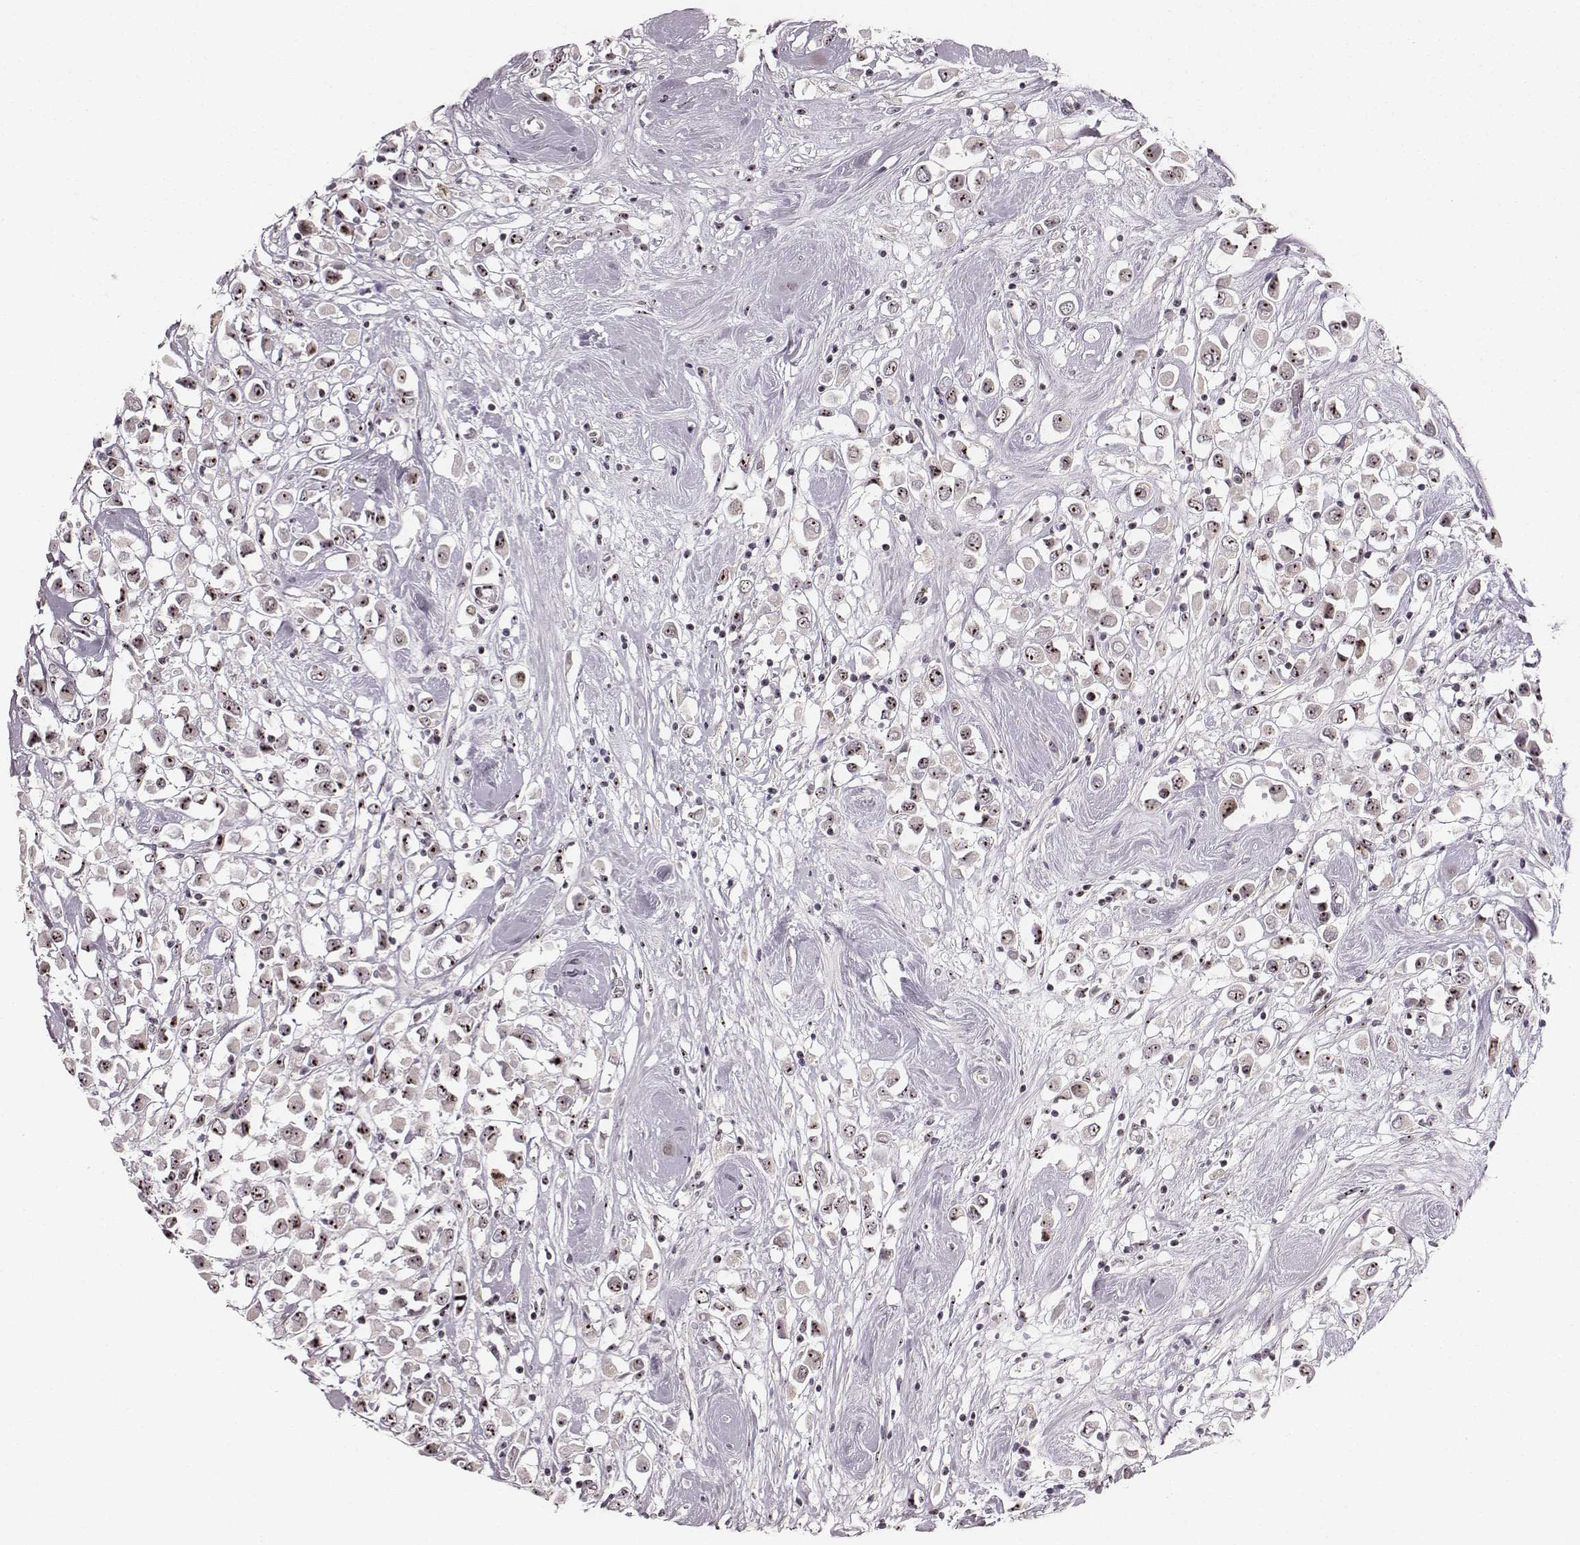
{"staining": {"intensity": "moderate", "quantity": ">75%", "location": "nuclear"}, "tissue": "breast cancer", "cell_type": "Tumor cells", "image_type": "cancer", "snomed": [{"axis": "morphology", "description": "Duct carcinoma"}, {"axis": "topography", "description": "Breast"}], "caption": "A histopathology image of human invasive ductal carcinoma (breast) stained for a protein shows moderate nuclear brown staining in tumor cells.", "gene": "NOP56", "patient": {"sex": "female", "age": 61}}